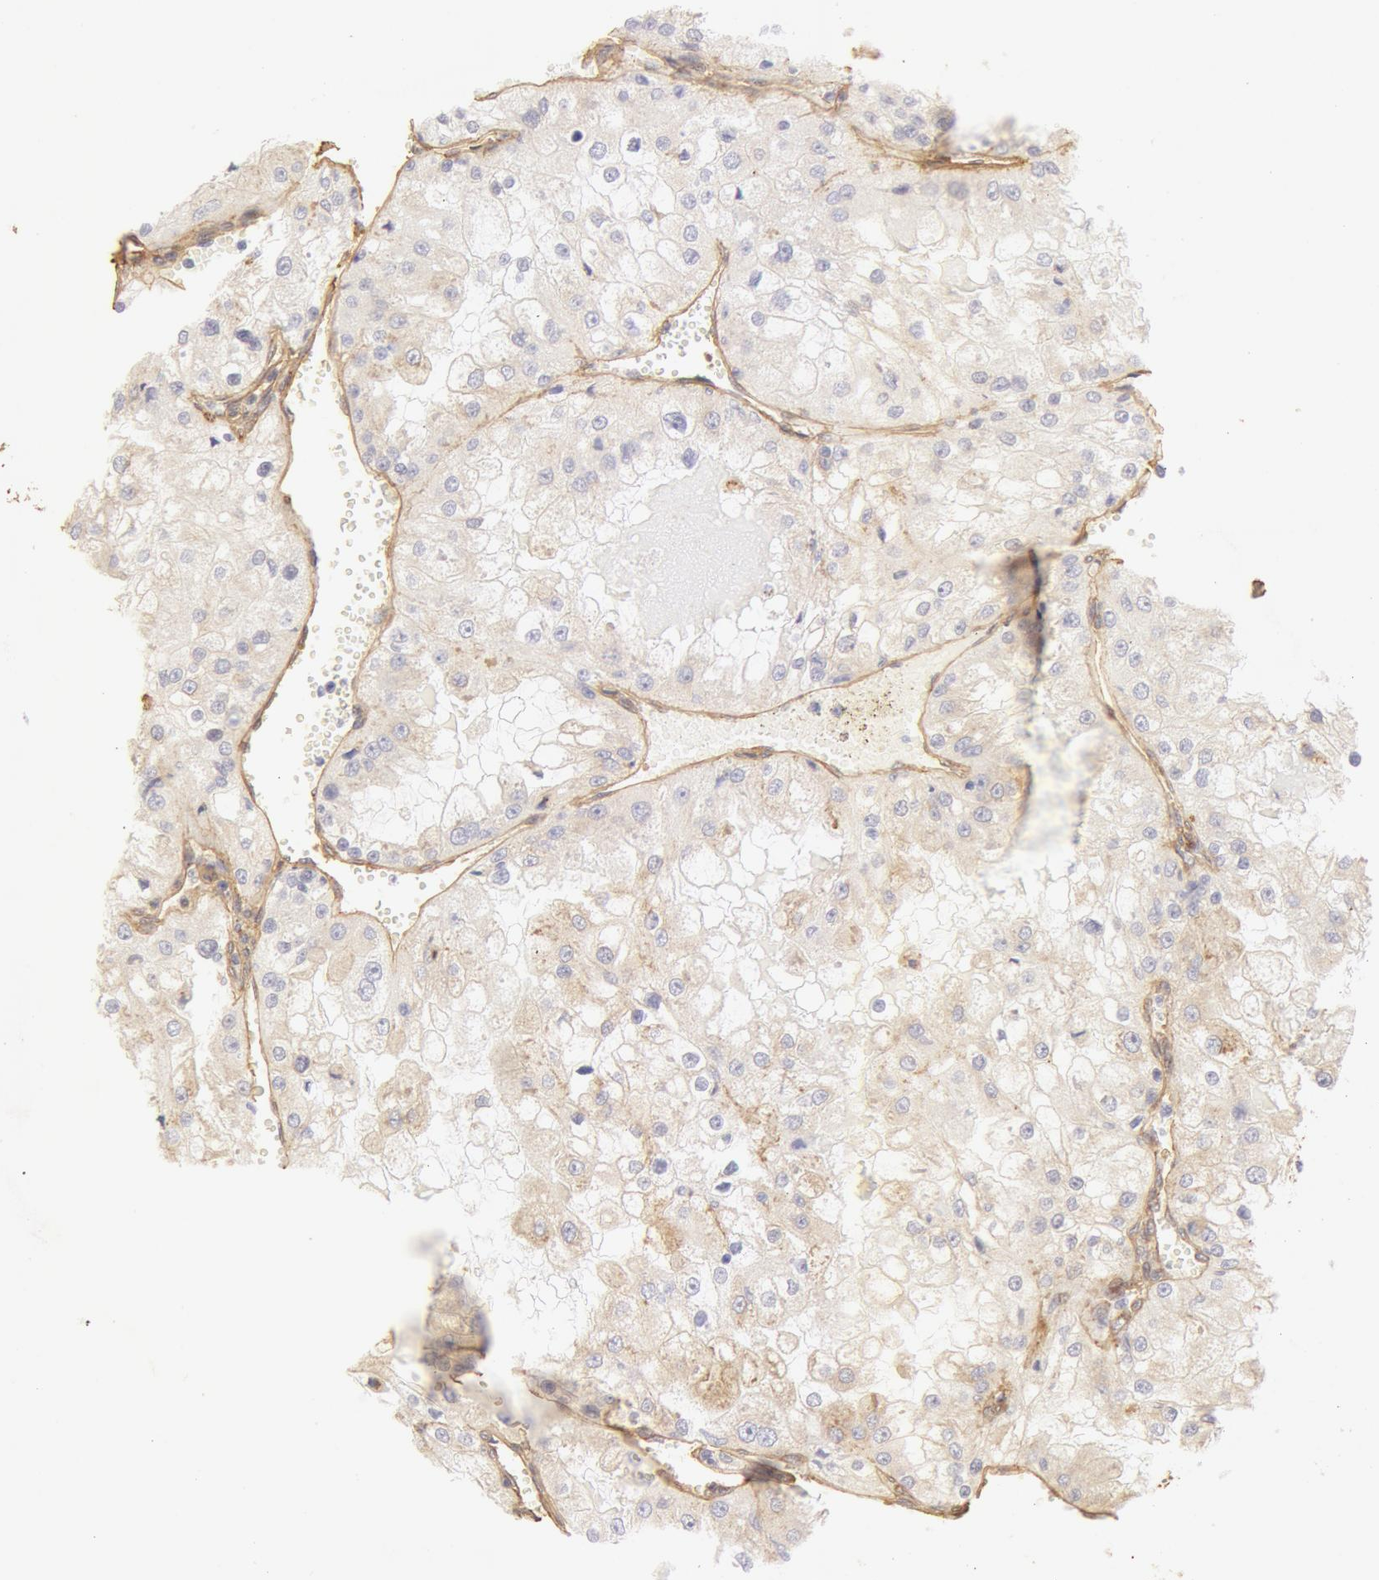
{"staining": {"intensity": "negative", "quantity": "none", "location": "none"}, "tissue": "renal cancer", "cell_type": "Tumor cells", "image_type": "cancer", "snomed": [{"axis": "morphology", "description": "Adenocarcinoma, NOS"}, {"axis": "topography", "description": "Kidney"}], "caption": "Renal adenocarcinoma was stained to show a protein in brown. There is no significant expression in tumor cells.", "gene": "COL4A1", "patient": {"sex": "female", "age": 74}}